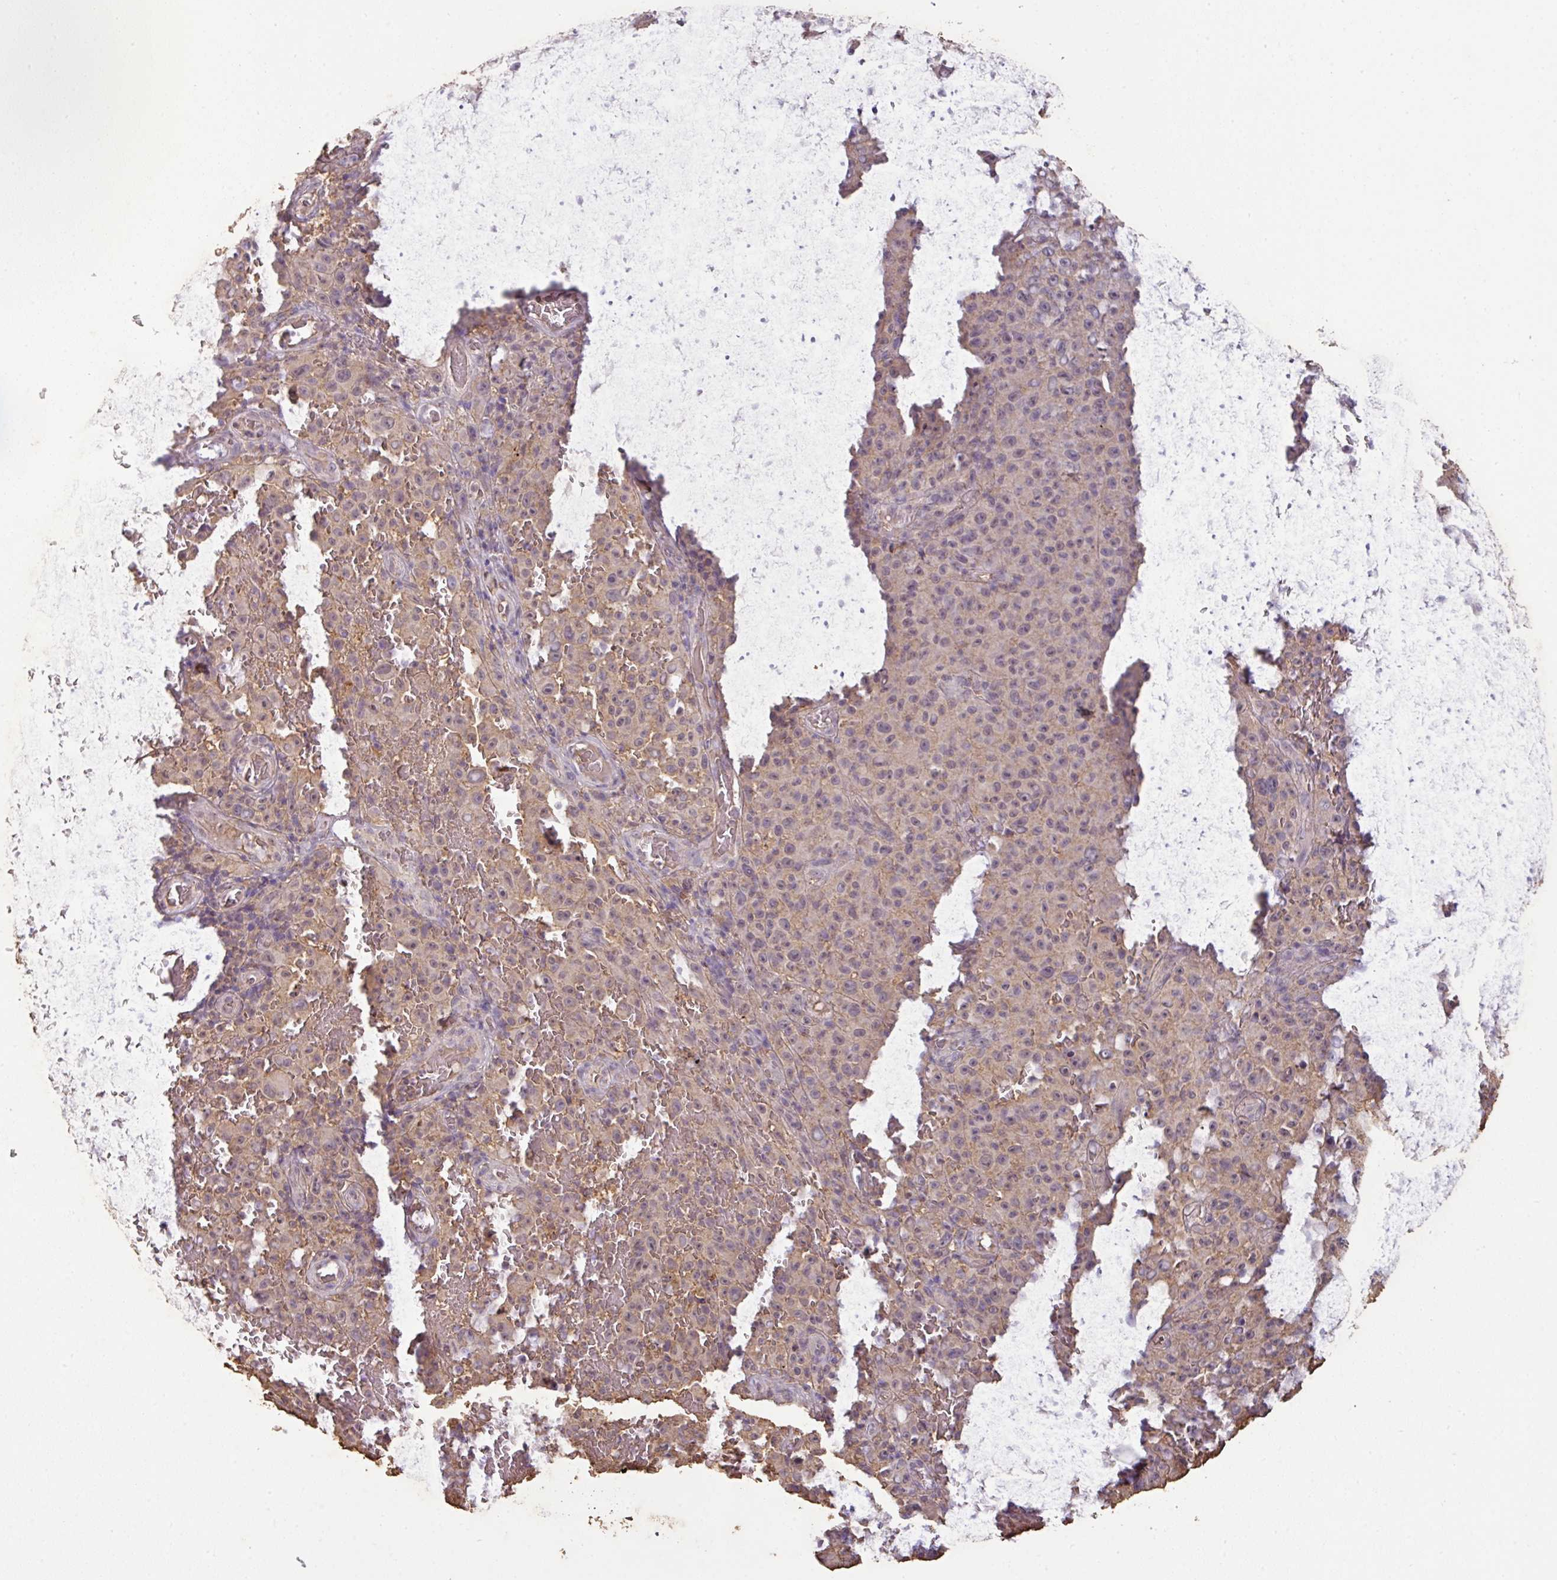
{"staining": {"intensity": "weak", "quantity": "<25%", "location": "cytoplasmic/membranous"}, "tissue": "melanoma", "cell_type": "Tumor cells", "image_type": "cancer", "snomed": [{"axis": "morphology", "description": "Malignant melanoma, NOS"}, {"axis": "topography", "description": "Skin"}], "caption": "Immunohistochemistry (IHC) image of neoplastic tissue: melanoma stained with DAB (3,3'-diaminobenzidine) reveals no significant protein positivity in tumor cells.", "gene": "ATAT1", "patient": {"sex": "female", "age": 82}}